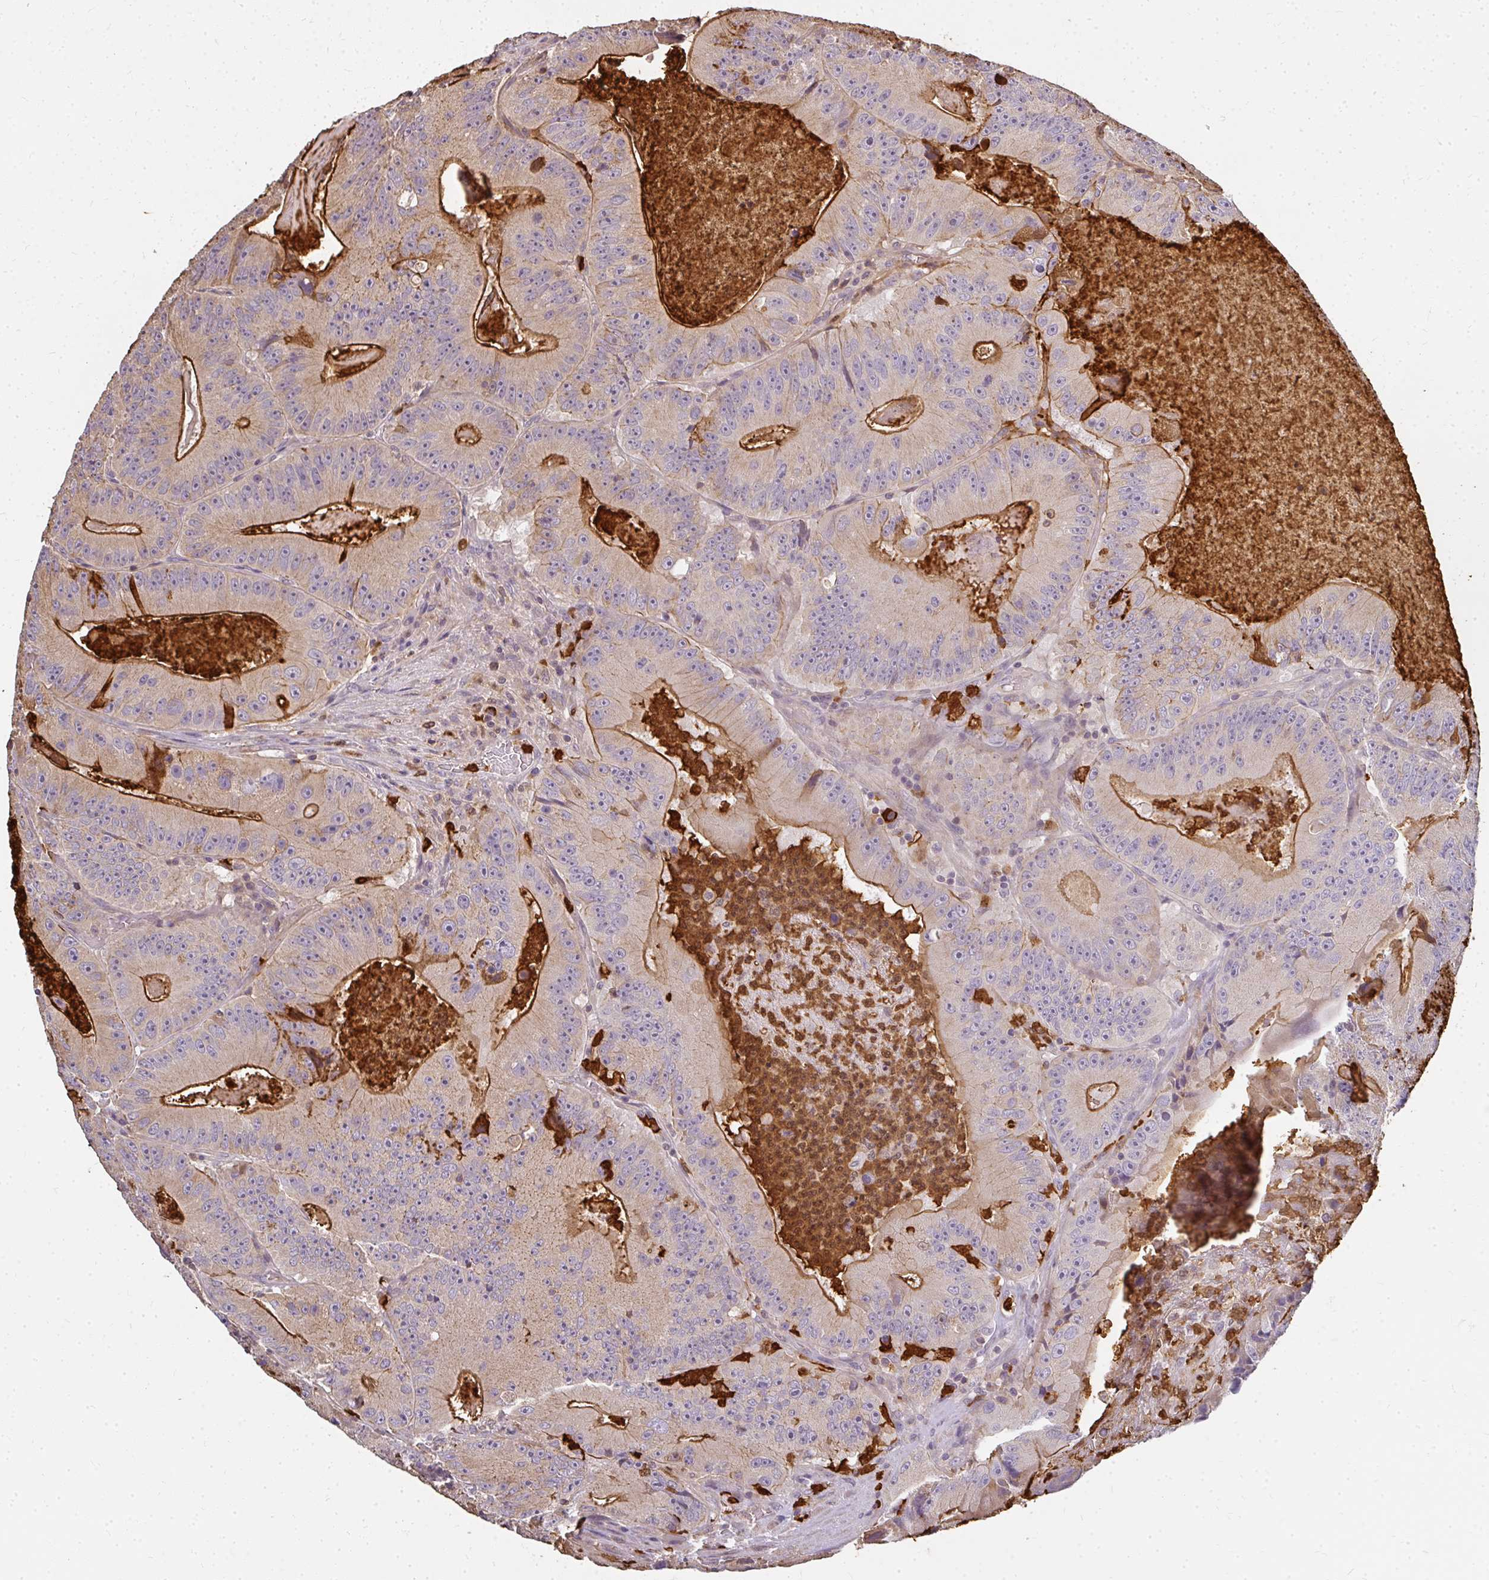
{"staining": {"intensity": "strong", "quantity": "25%-75%", "location": "cytoplasmic/membranous"}, "tissue": "colorectal cancer", "cell_type": "Tumor cells", "image_type": "cancer", "snomed": [{"axis": "morphology", "description": "Adenocarcinoma, NOS"}, {"axis": "topography", "description": "Colon"}], "caption": "DAB (3,3'-diaminobenzidine) immunohistochemical staining of human colorectal adenocarcinoma demonstrates strong cytoplasmic/membranous protein positivity in approximately 25%-75% of tumor cells.", "gene": "CNTRL", "patient": {"sex": "female", "age": 86}}